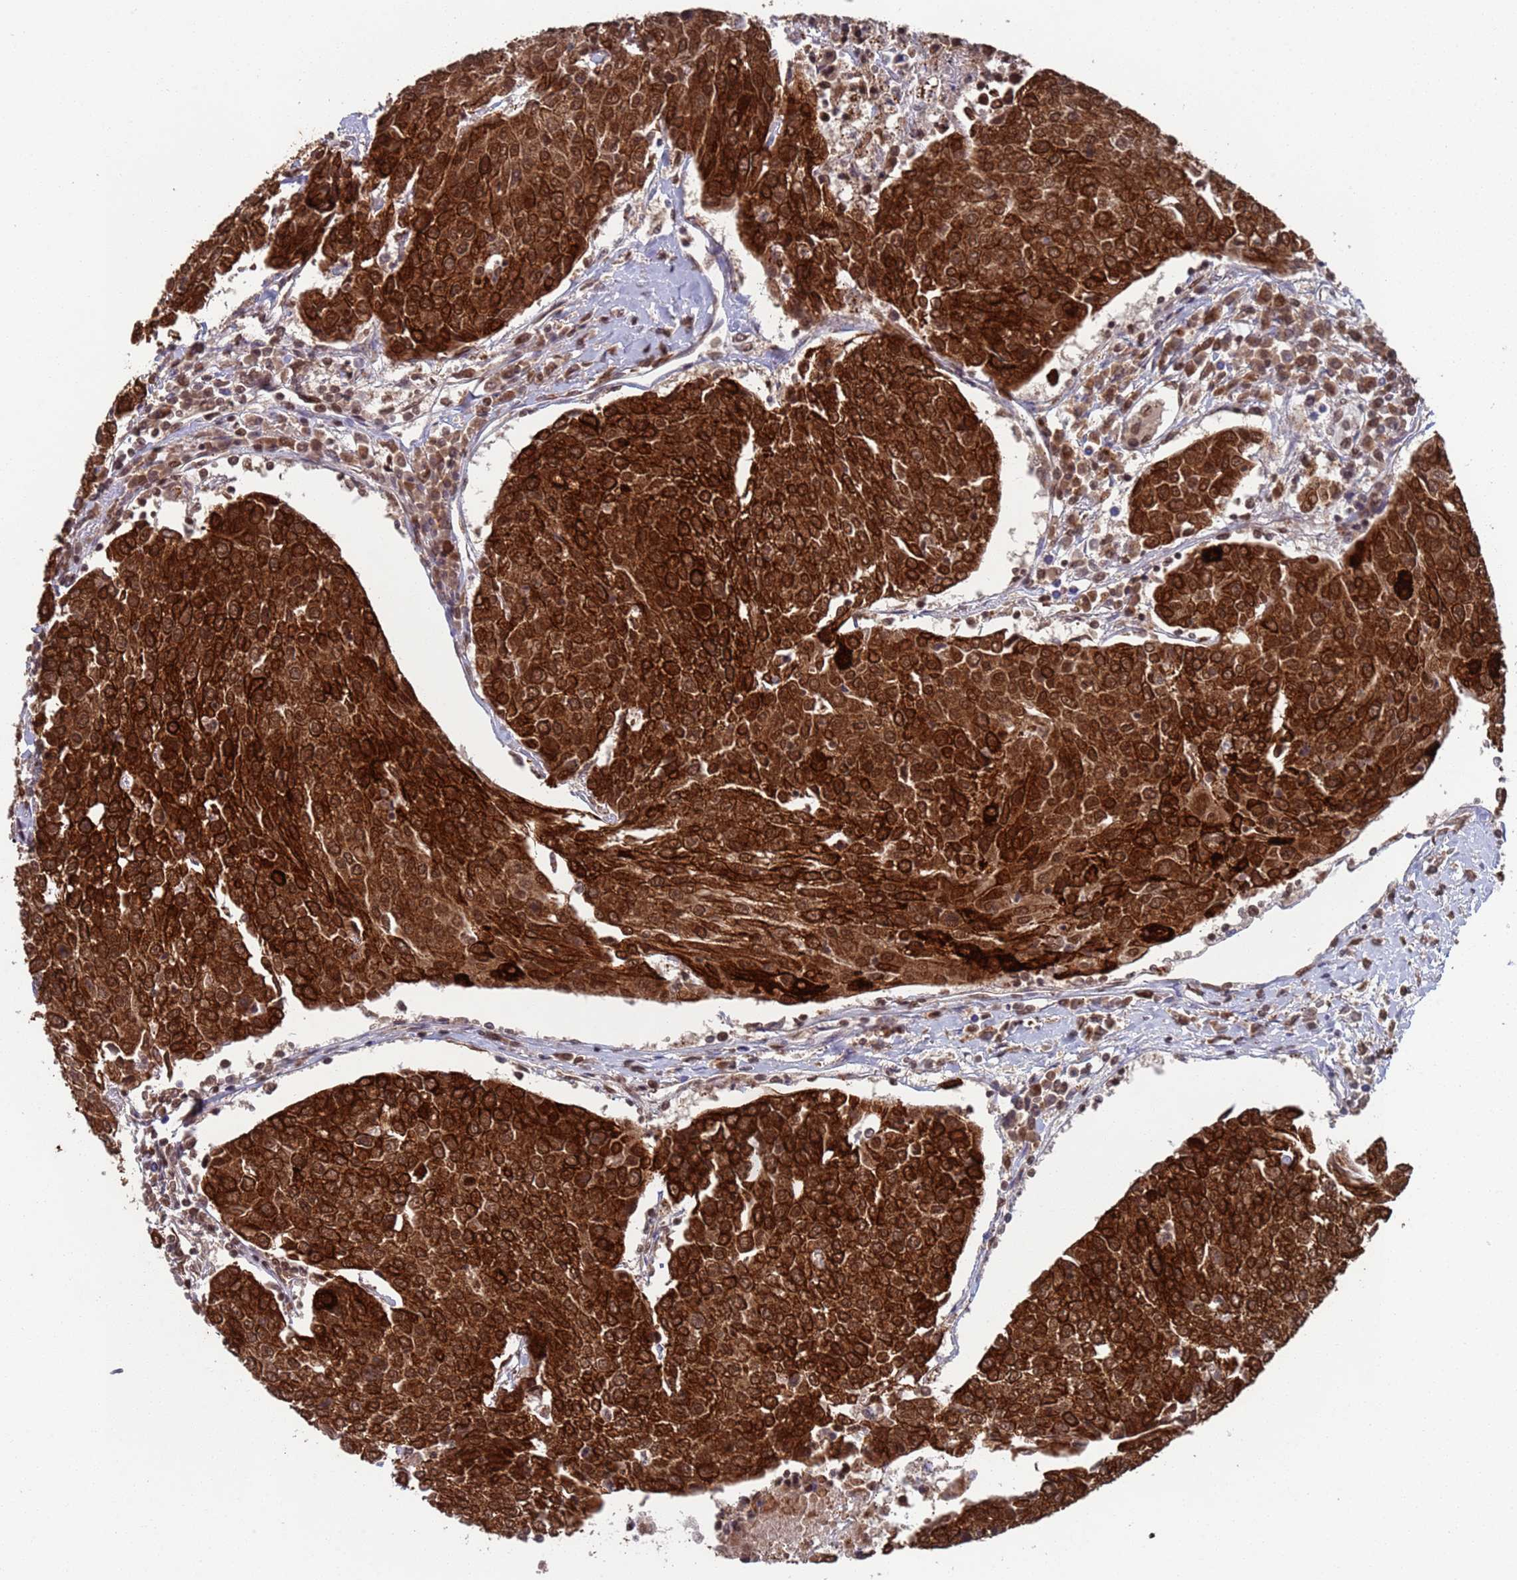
{"staining": {"intensity": "strong", "quantity": ">75%", "location": "cytoplasmic/membranous,nuclear"}, "tissue": "urothelial cancer", "cell_type": "Tumor cells", "image_type": "cancer", "snomed": [{"axis": "morphology", "description": "Urothelial carcinoma, High grade"}, {"axis": "topography", "description": "Urinary bladder"}], "caption": "Approximately >75% of tumor cells in human high-grade urothelial carcinoma exhibit strong cytoplasmic/membranous and nuclear protein staining as visualized by brown immunohistochemical staining.", "gene": "FUBP3", "patient": {"sex": "female", "age": 85}}